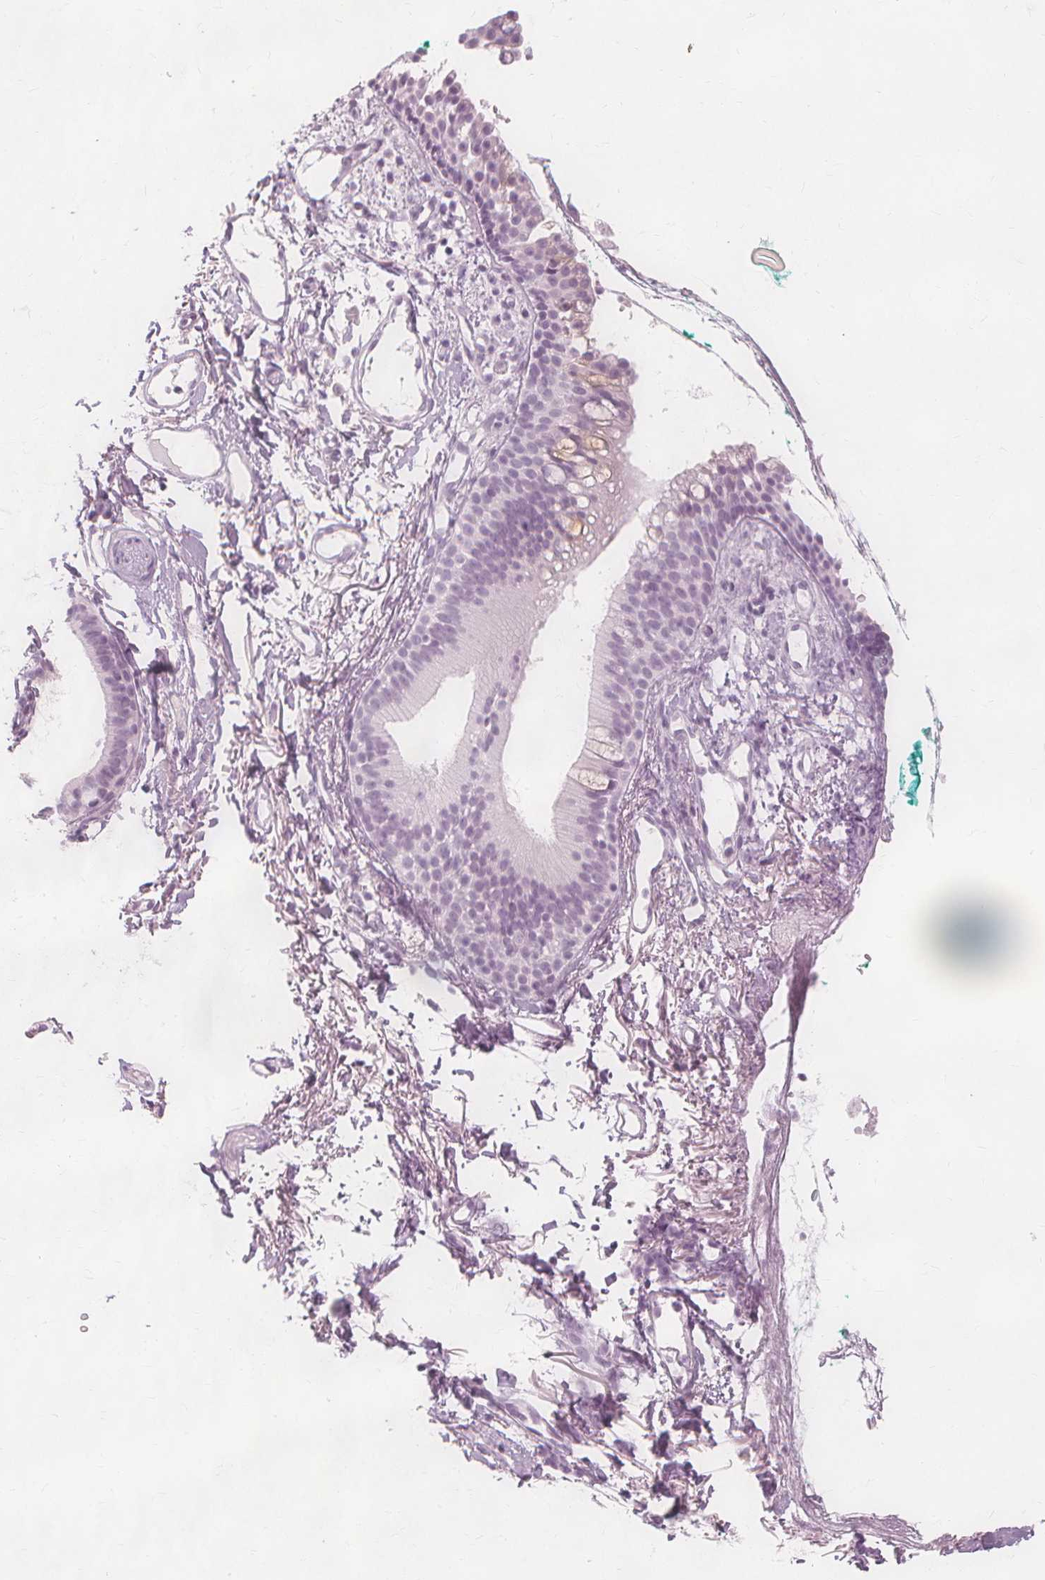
{"staining": {"intensity": "negative", "quantity": "none", "location": "none"}, "tissue": "nasopharynx", "cell_type": "Respiratory epithelial cells", "image_type": "normal", "snomed": [{"axis": "morphology", "description": "Normal tissue, NOS"}, {"axis": "morphology", "description": "Basal cell carcinoma"}, {"axis": "topography", "description": "Cartilage tissue"}, {"axis": "topography", "description": "Nasopharynx"}, {"axis": "topography", "description": "Oral tissue"}], "caption": "DAB immunohistochemical staining of benign nasopharynx shows no significant staining in respiratory epithelial cells.", "gene": "TFF1", "patient": {"sex": "female", "age": 77}}